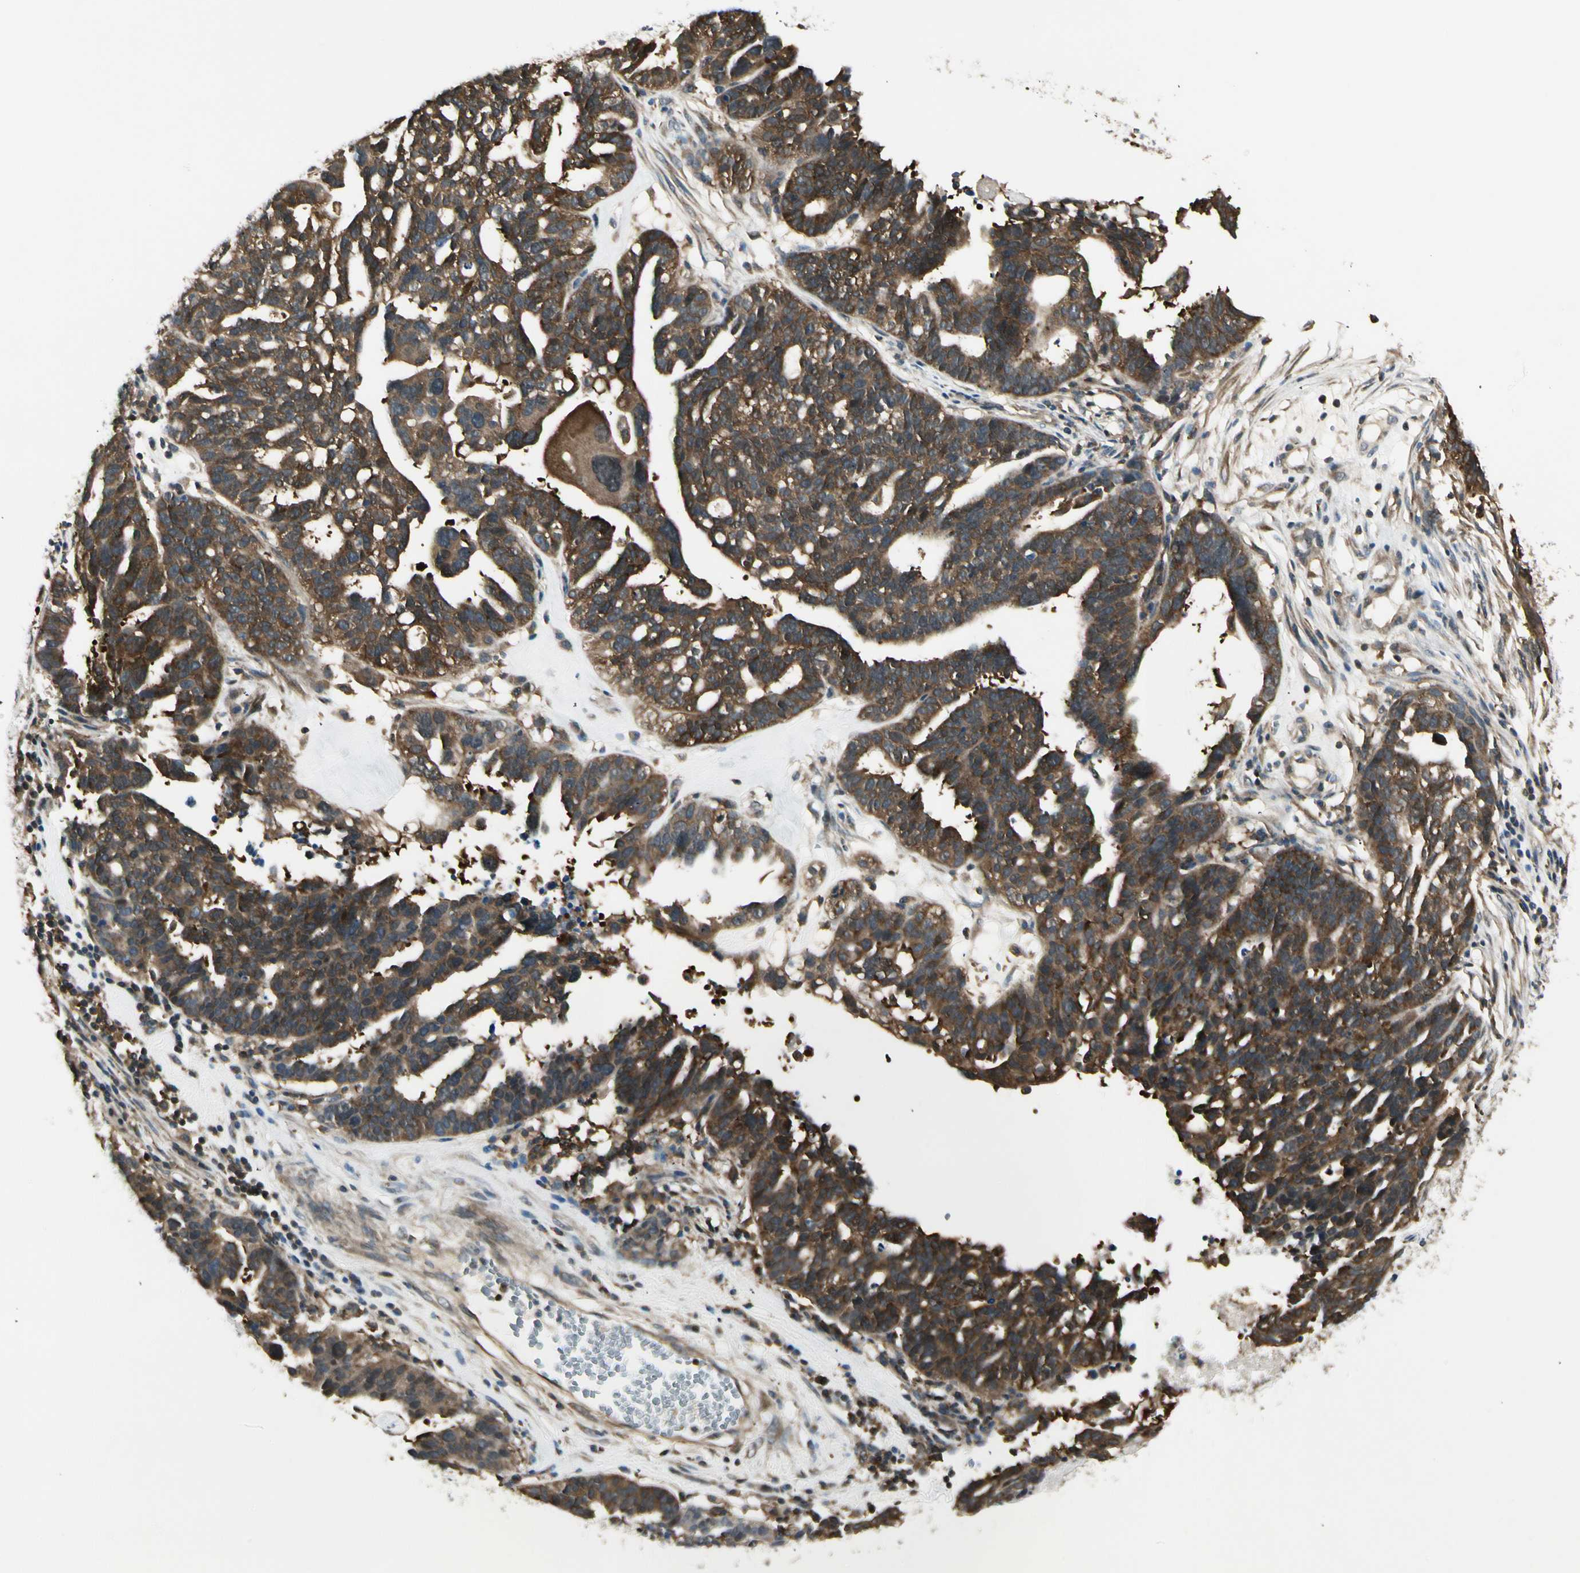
{"staining": {"intensity": "strong", "quantity": ">75%", "location": "cytoplasmic/membranous"}, "tissue": "ovarian cancer", "cell_type": "Tumor cells", "image_type": "cancer", "snomed": [{"axis": "morphology", "description": "Cystadenocarcinoma, serous, NOS"}, {"axis": "topography", "description": "Ovary"}], "caption": "A high amount of strong cytoplasmic/membranous staining is seen in approximately >75% of tumor cells in serous cystadenocarcinoma (ovarian) tissue. The protein of interest is shown in brown color, while the nuclei are stained blue.", "gene": "OXSR1", "patient": {"sex": "female", "age": 59}}